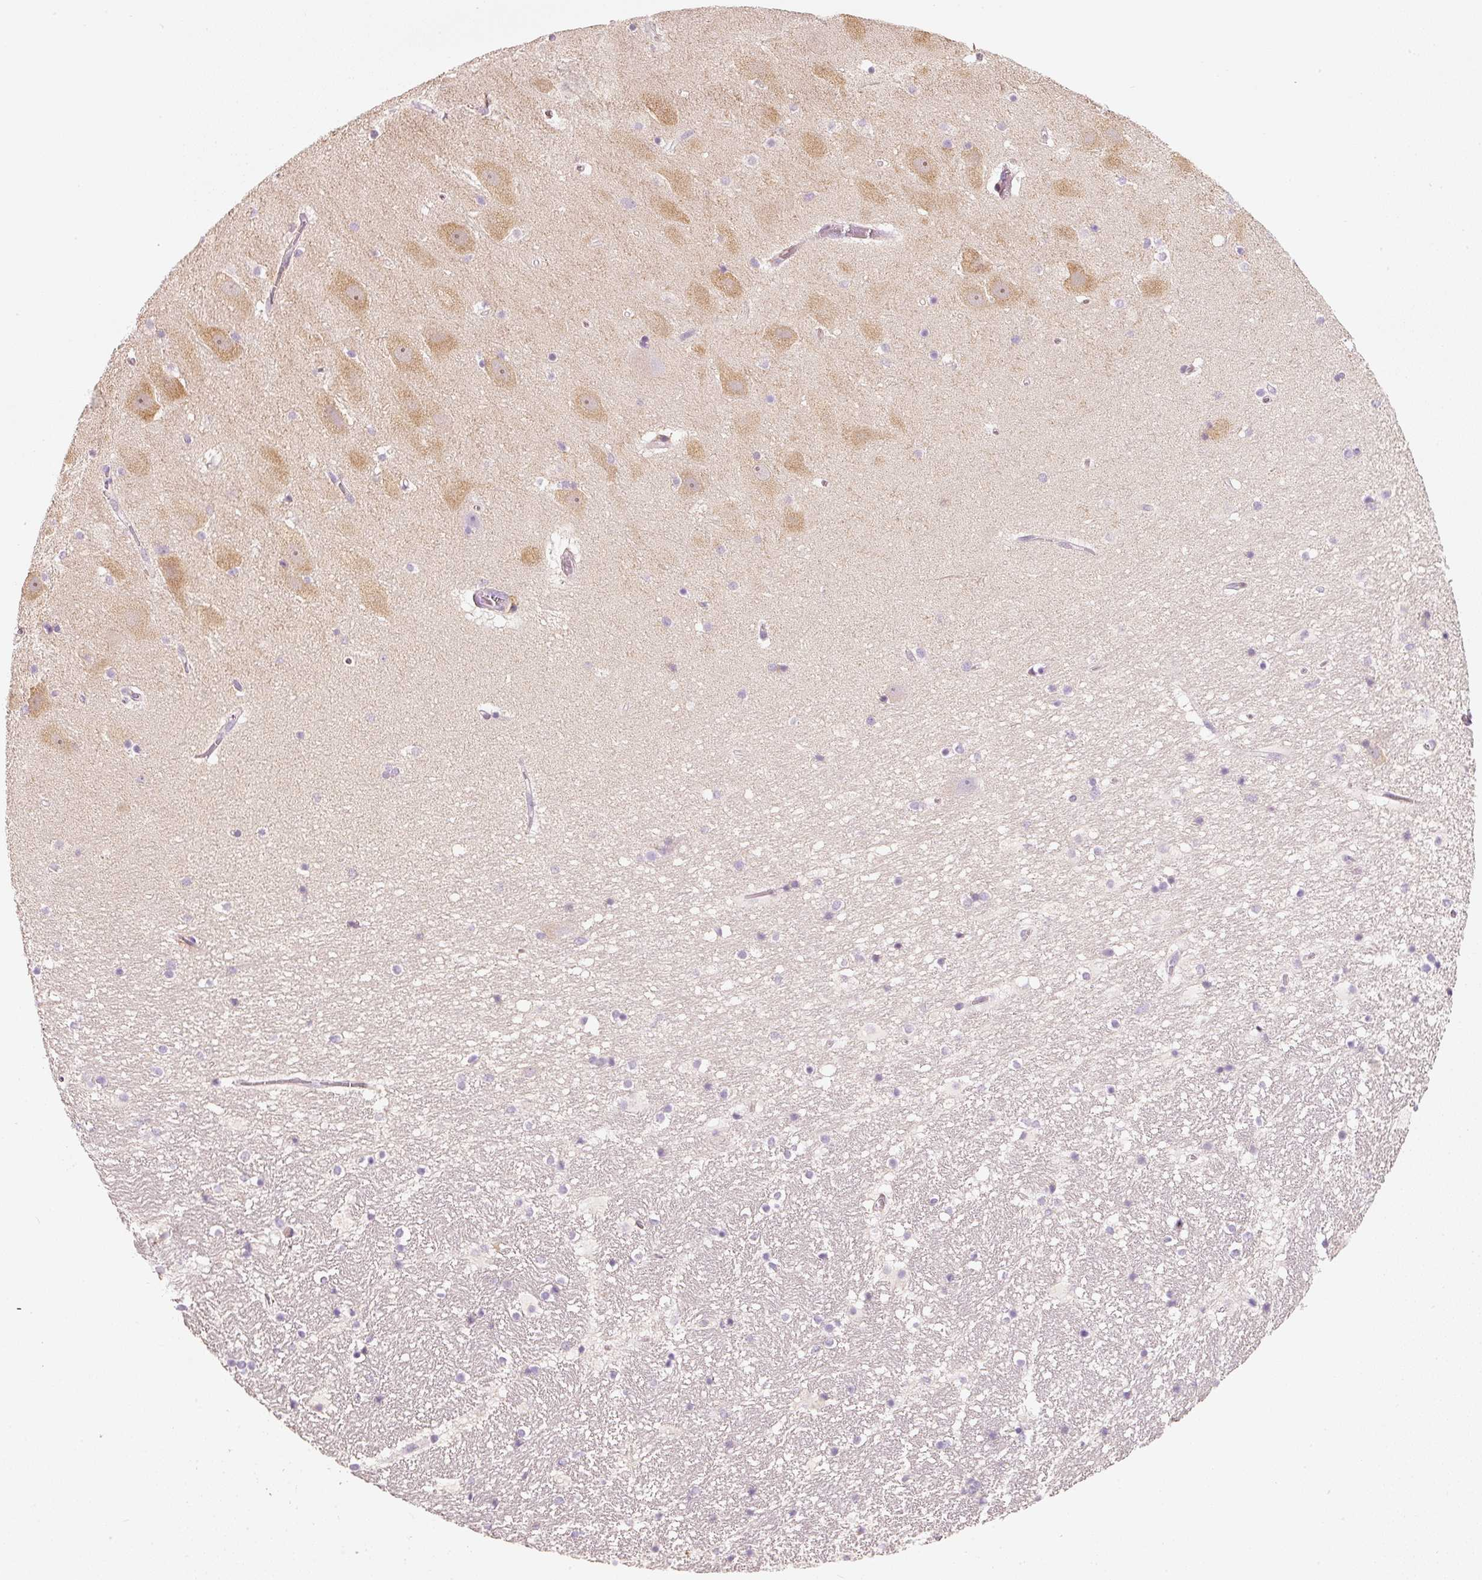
{"staining": {"intensity": "negative", "quantity": "none", "location": "none"}, "tissue": "hippocampus", "cell_type": "Glial cells", "image_type": "normal", "snomed": [{"axis": "morphology", "description": "Normal tissue, NOS"}, {"axis": "topography", "description": "Hippocampus"}], "caption": "Image shows no protein positivity in glial cells of normal hippocampus.", "gene": "IQGAP2", "patient": {"sex": "male", "age": 37}}